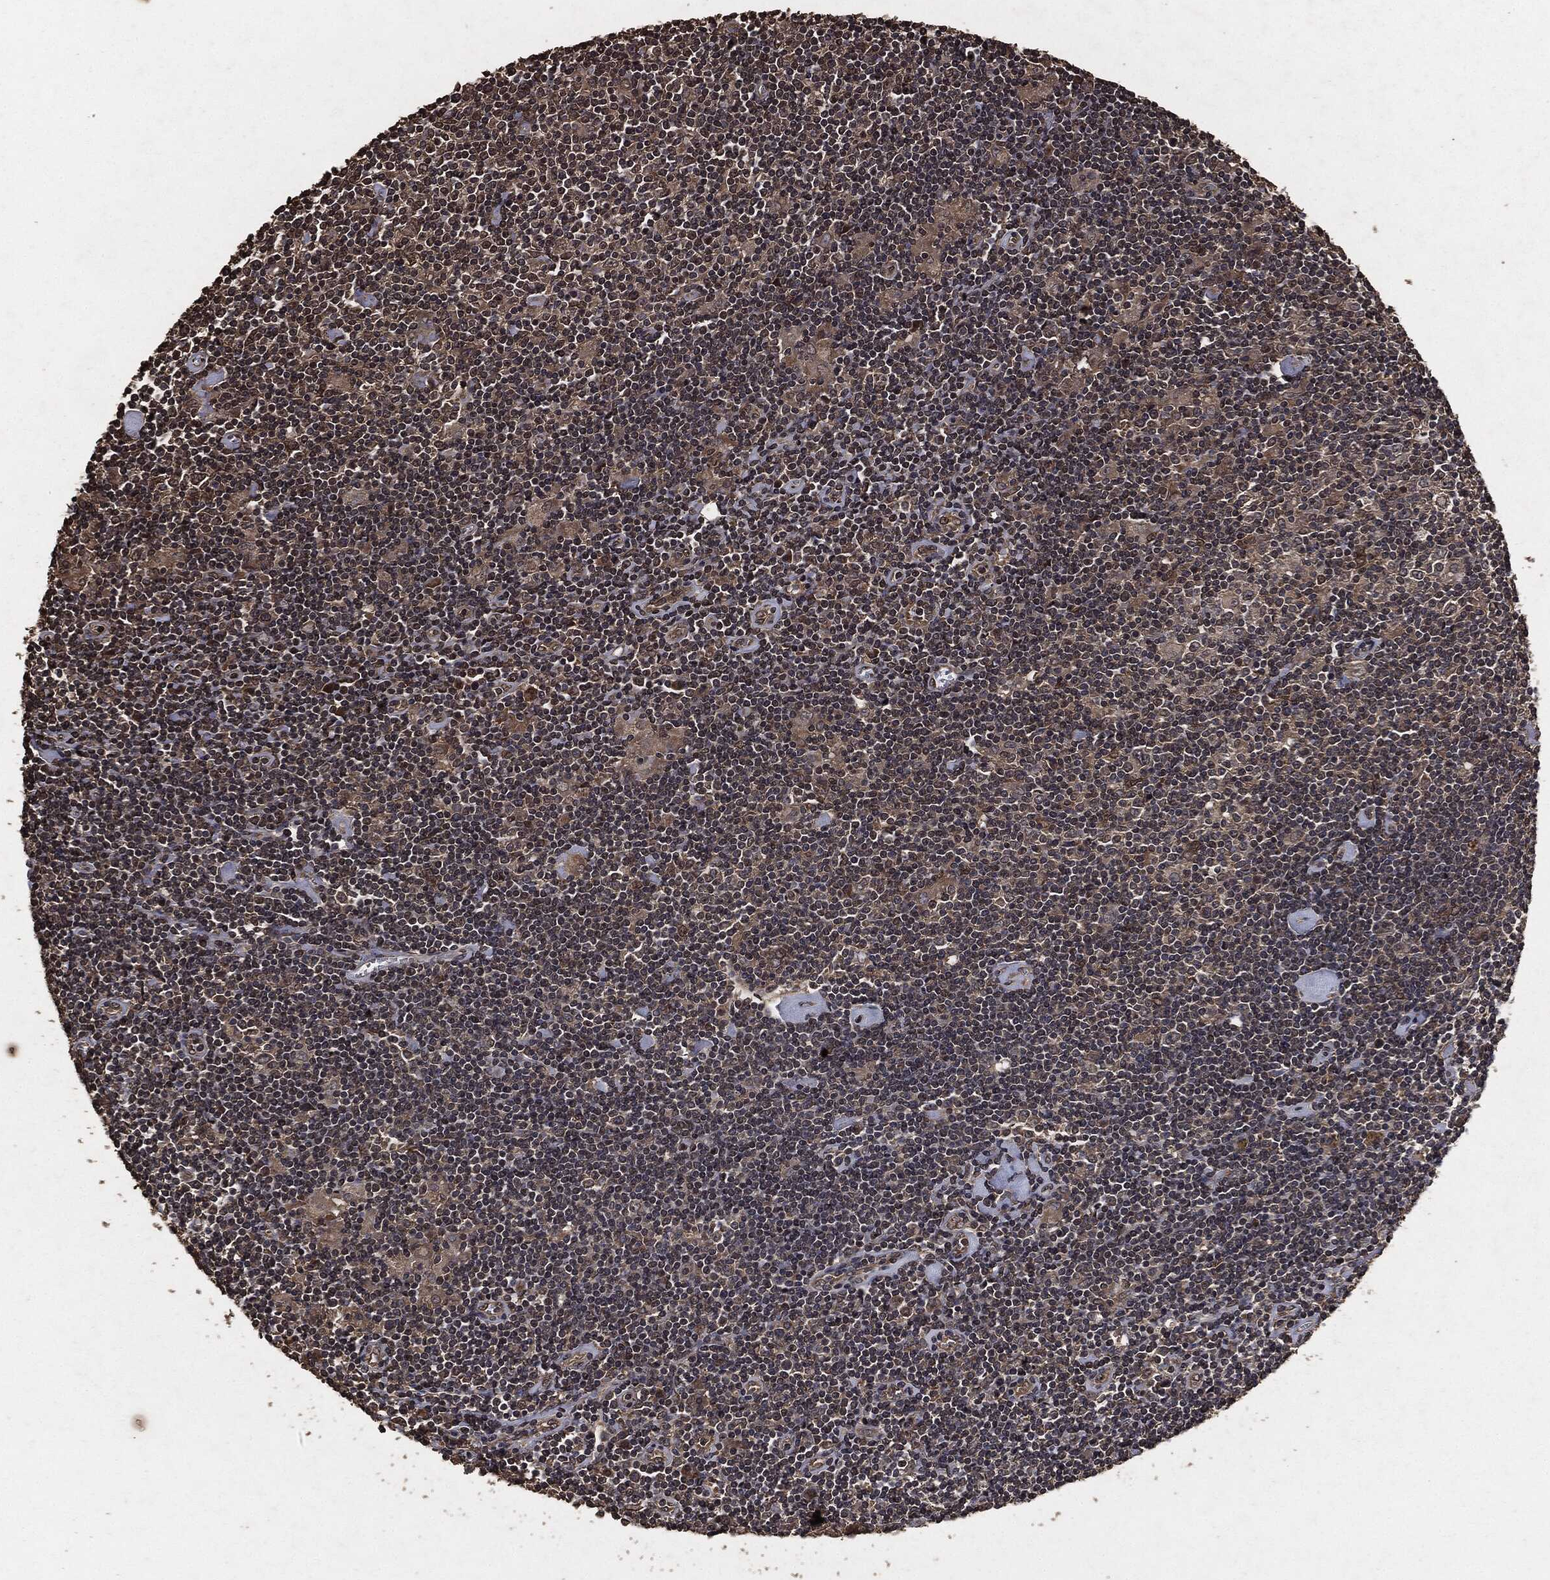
{"staining": {"intensity": "negative", "quantity": "none", "location": "none"}, "tissue": "lymphoma", "cell_type": "Tumor cells", "image_type": "cancer", "snomed": [{"axis": "morphology", "description": "Hodgkin's disease, NOS"}, {"axis": "topography", "description": "Lymph node"}], "caption": "Human lymphoma stained for a protein using immunohistochemistry (IHC) exhibits no expression in tumor cells.", "gene": "AKT1S1", "patient": {"sex": "male", "age": 40}}